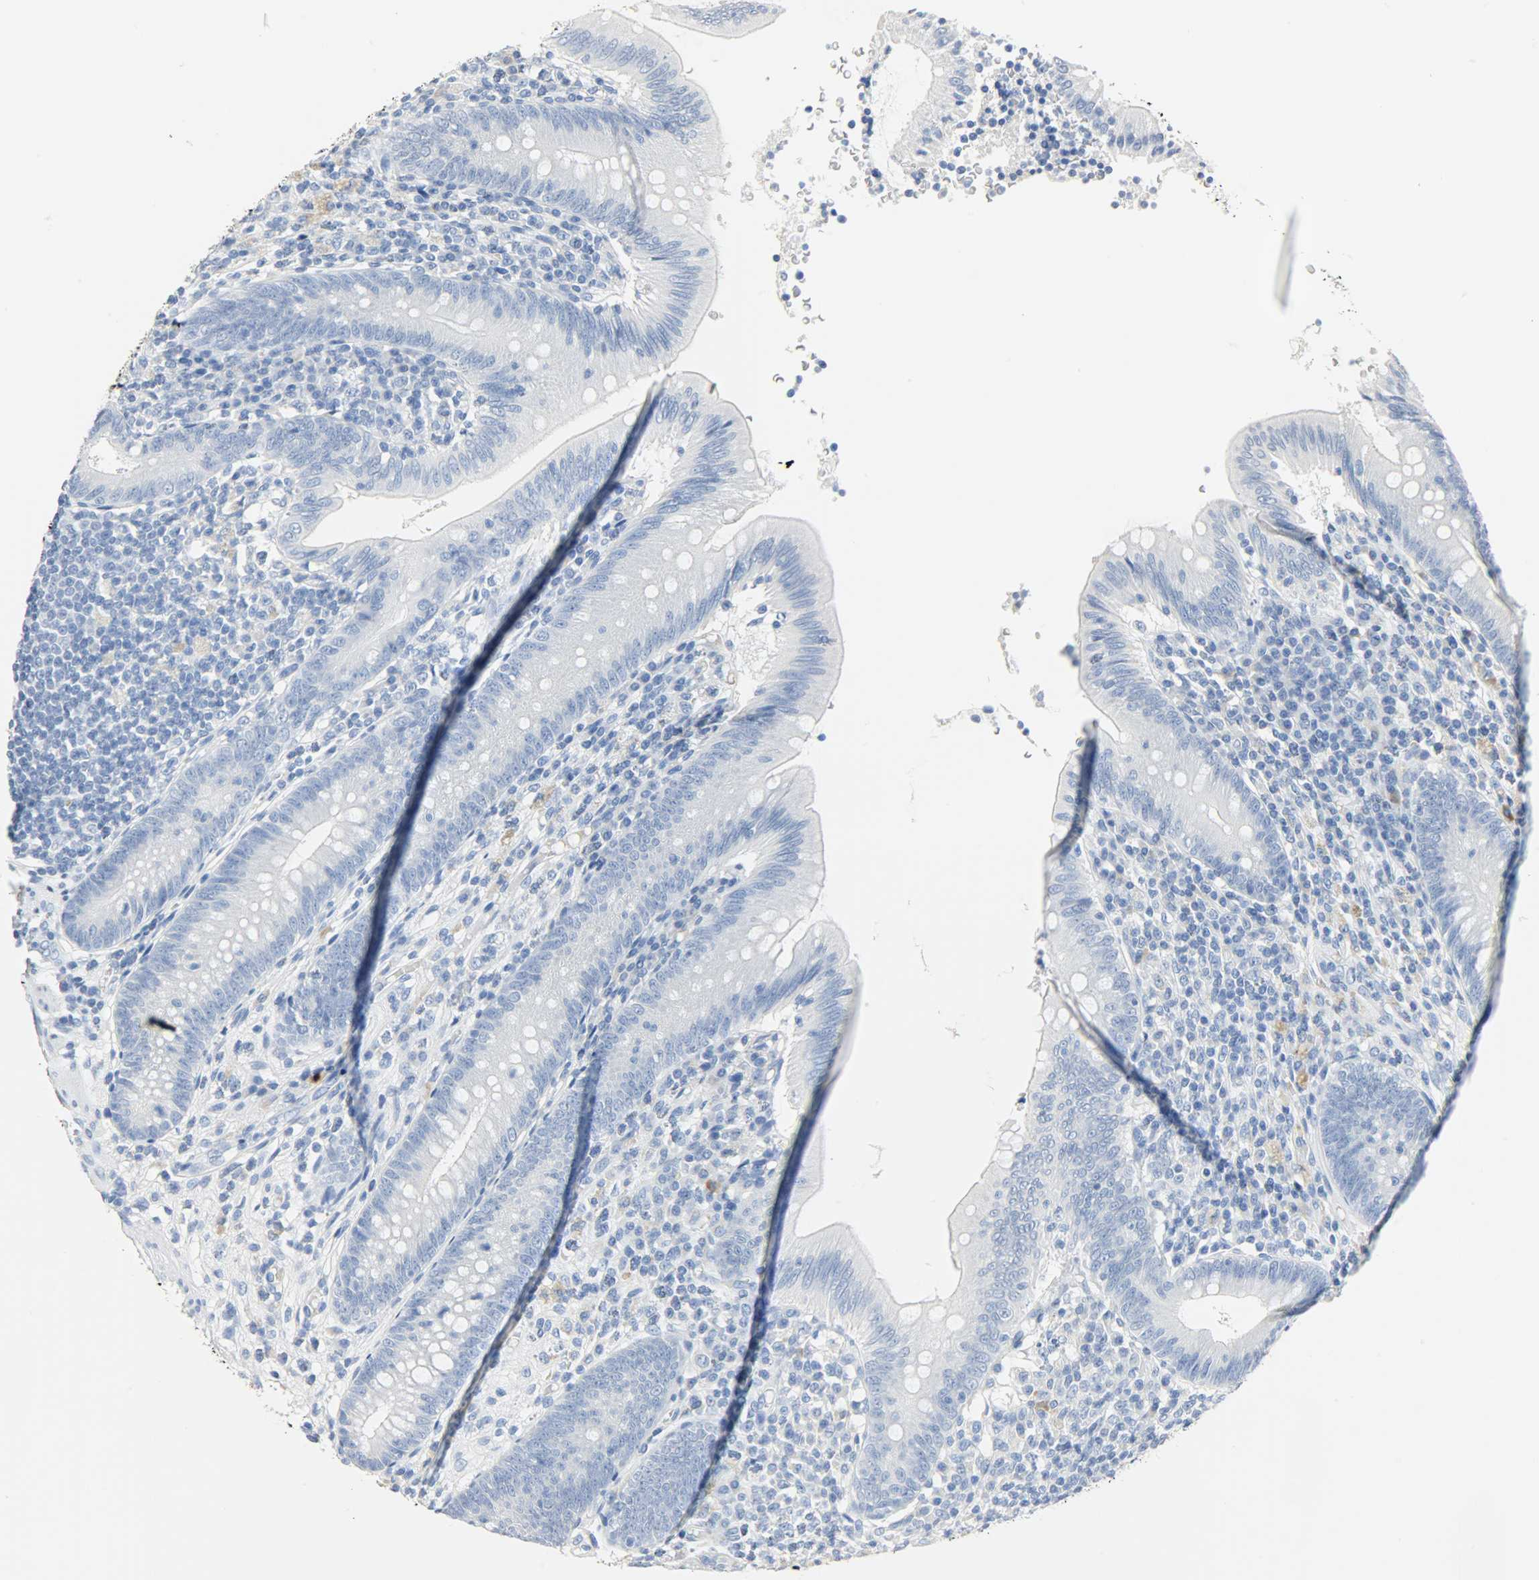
{"staining": {"intensity": "negative", "quantity": "none", "location": "none"}, "tissue": "appendix", "cell_type": "Glandular cells", "image_type": "normal", "snomed": [{"axis": "morphology", "description": "Normal tissue, NOS"}, {"axis": "morphology", "description": "Inflammation, NOS"}, {"axis": "topography", "description": "Appendix"}], "caption": "DAB (3,3'-diaminobenzidine) immunohistochemical staining of unremarkable appendix reveals no significant expression in glandular cells. Brightfield microscopy of immunohistochemistry stained with DAB (3,3'-diaminobenzidine) (brown) and hematoxylin (blue), captured at high magnification.", "gene": "CA3", "patient": {"sex": "male", "age": 46}}